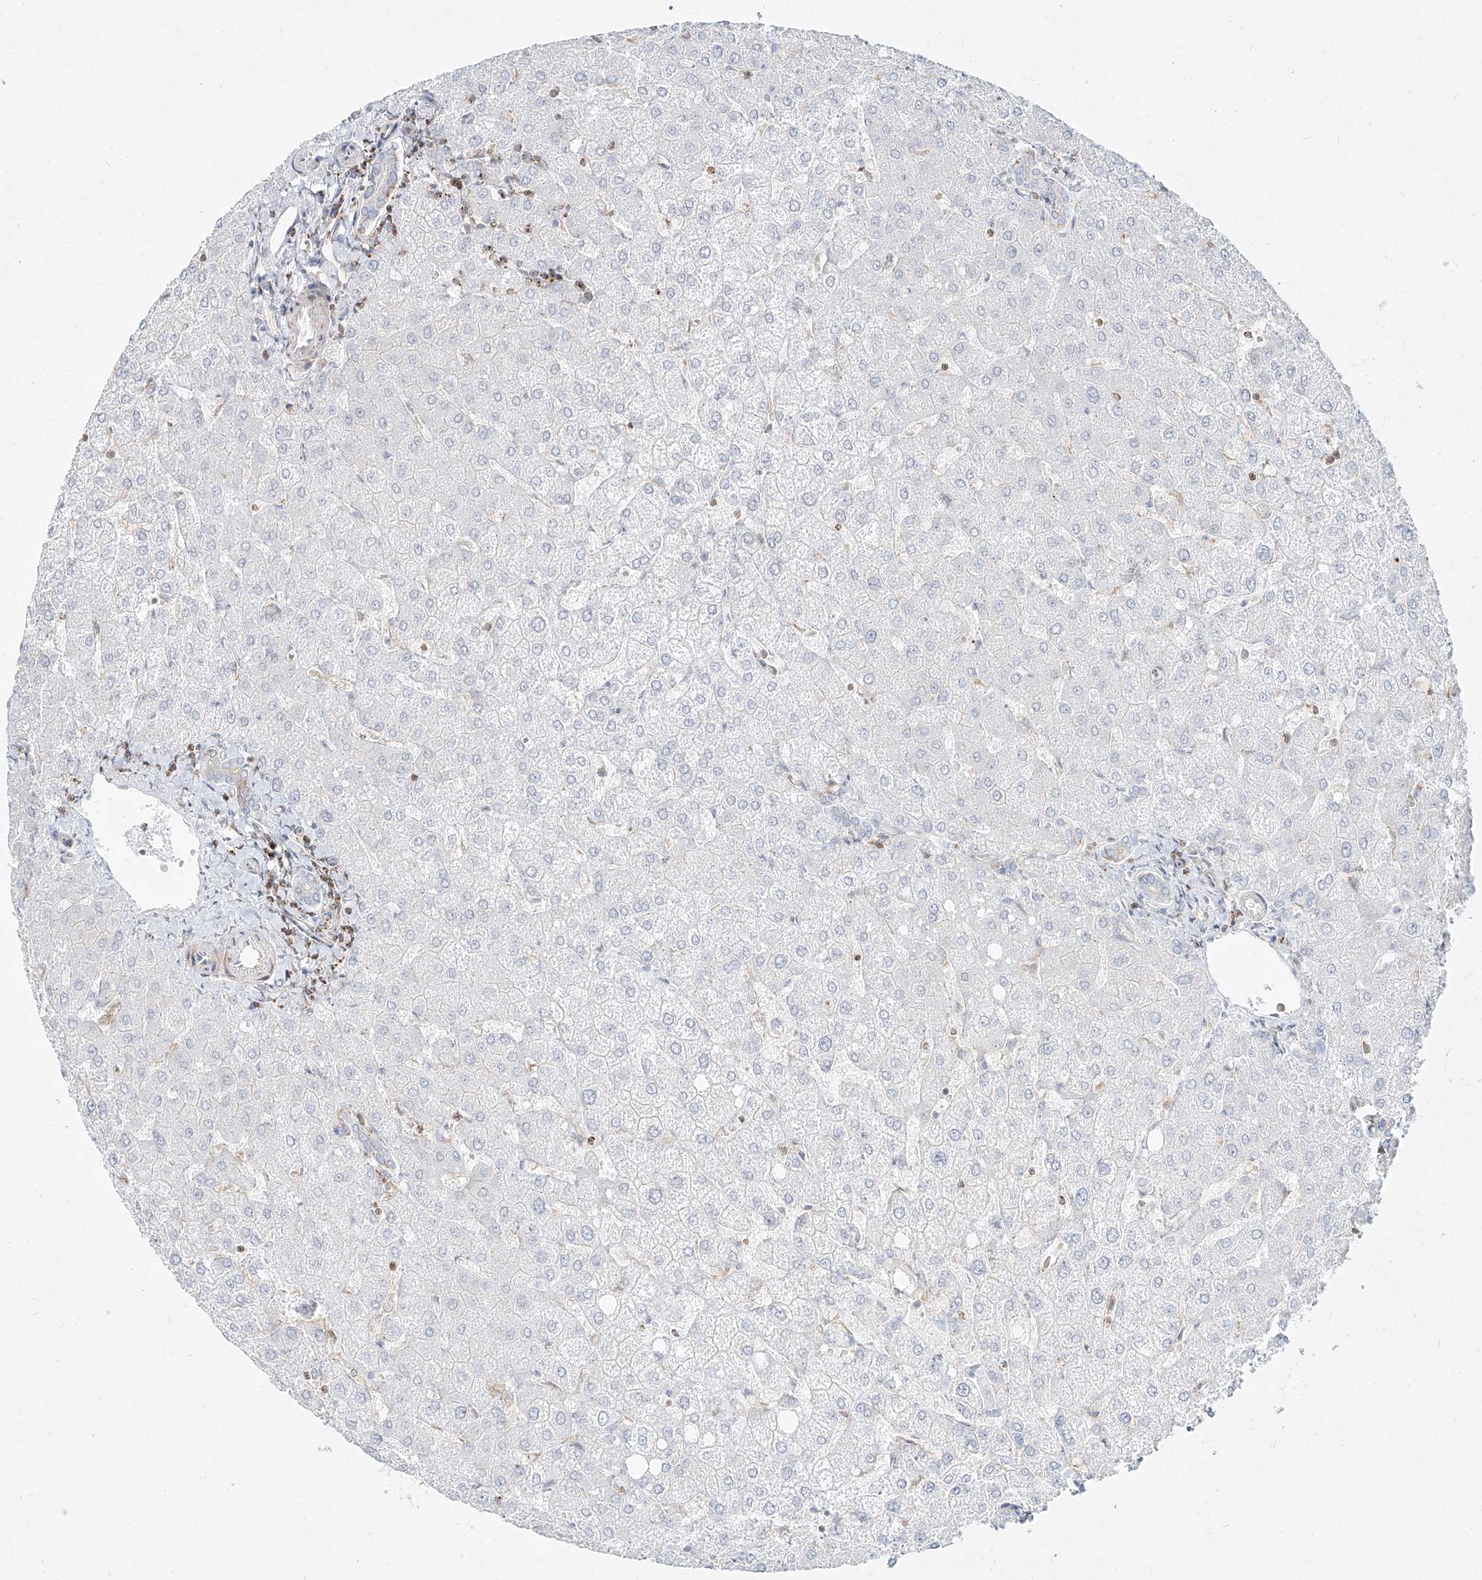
{"staining": {"intensity": "negative", "quantity": "none", "location": "none"}, "tissue": "liver", "cell_type": "Cholangiocytes", "image_type": "normal", "snomed": [{"axis": "morphology", "description": "Normal tissue, NOS"}, {"axis": "topography", "description": "Liver"}], "caption": "DAB immunohistochemical staining of normal human liver exhibits no significant positivity in cholangiocytes.", "gene": "SLC2A12", "patient": {"sex": "female", "age": 54}}